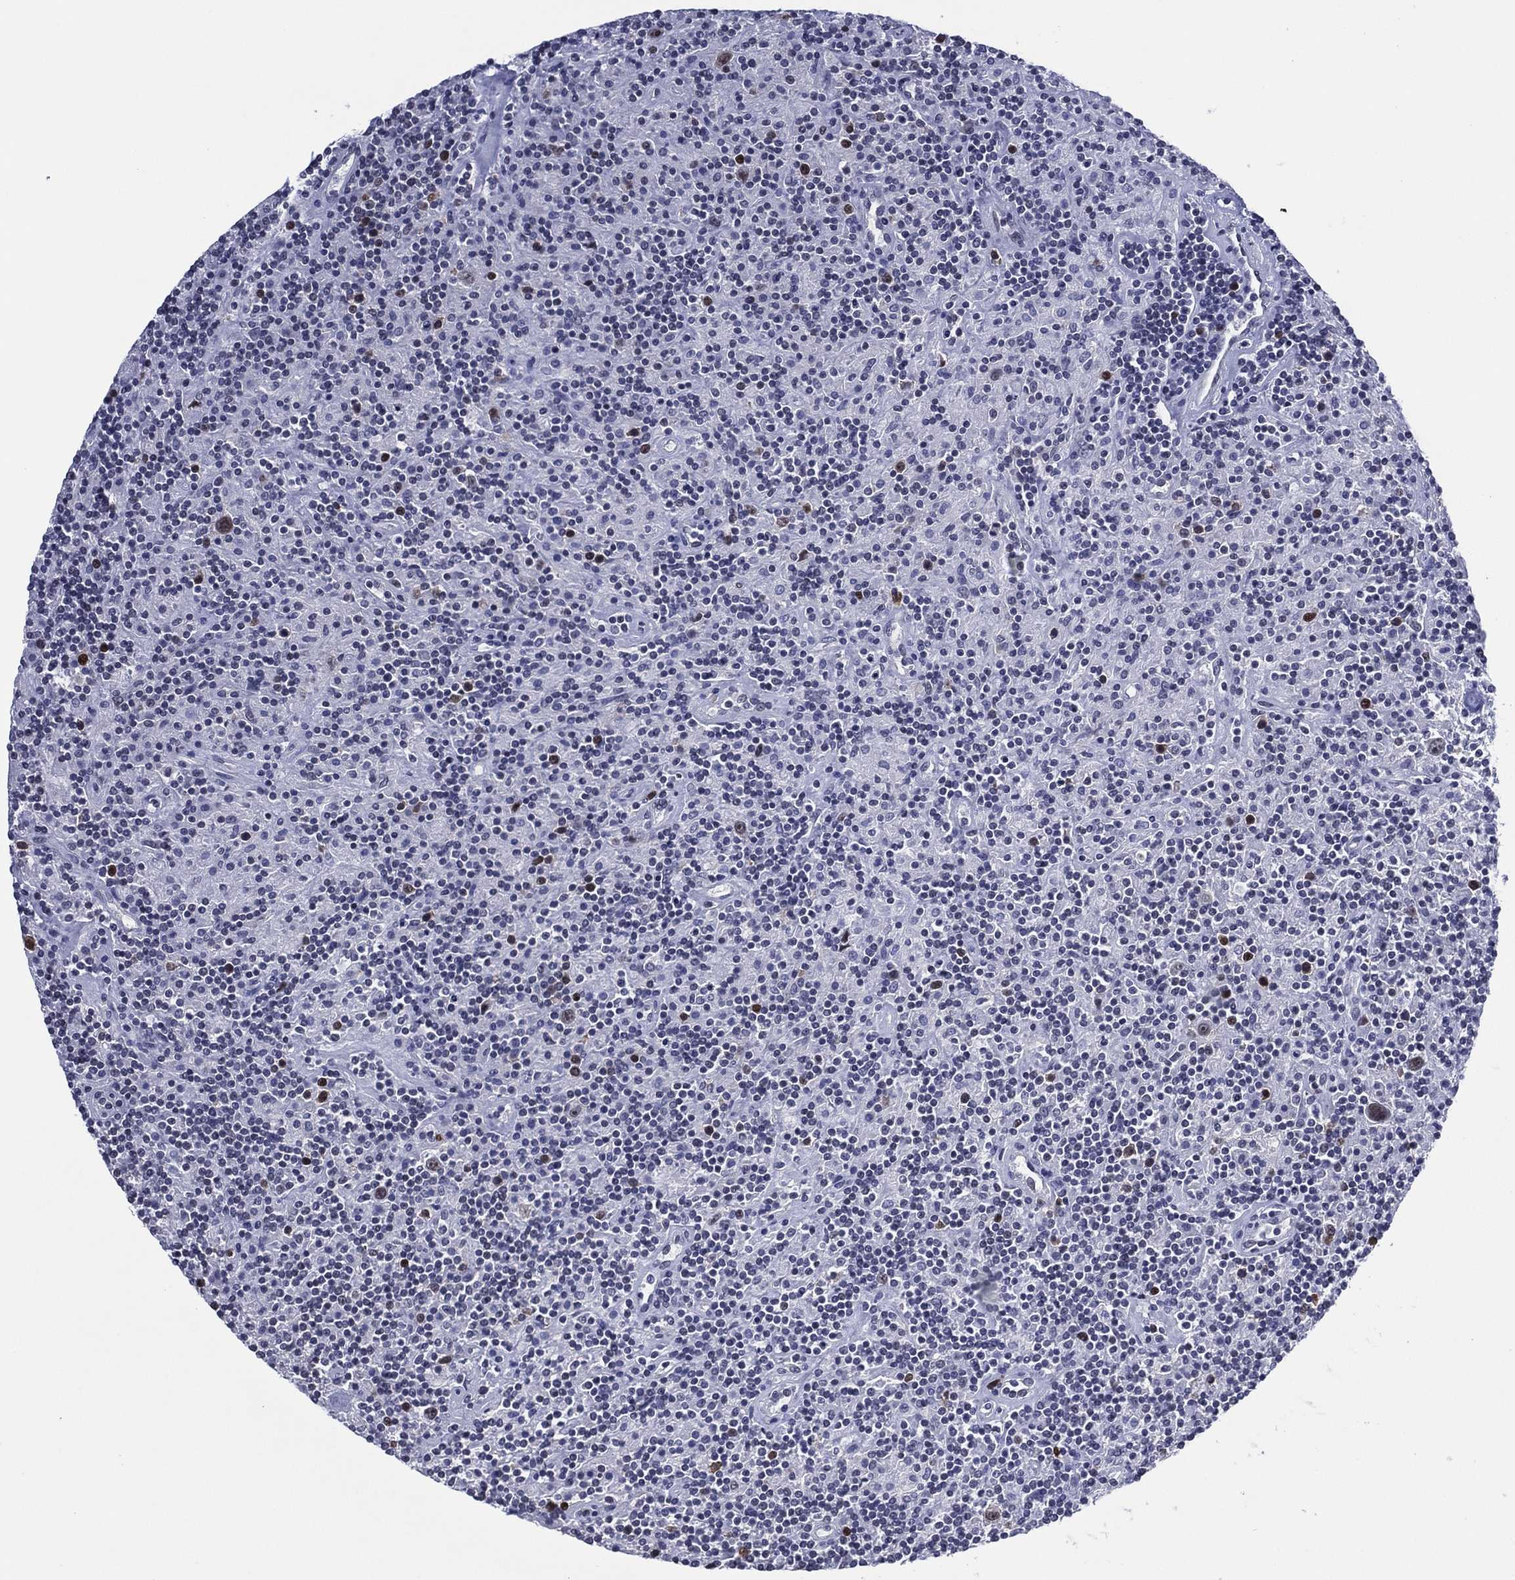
{"staining": {"intensity": "moderate", "quantity": "<25%", "location": "nuclear"}, "tissue": "lymphoma", "cell_type": "Tumor cells", "image_type": "cancer", "snomed": [{"axis": "morphology", "description": "Hodgkin's disease, NOS"}, {"axis": "topography", "description": "Lymph node"}], "caption": "Protein expression by immunohistochemistry (IHC) reveals moderate nuclear expression in approximately <25% of tumor cells in Hodgkin's disease.", "gene": "GATA6", "patient": {"sex": "male", "age": 70}}